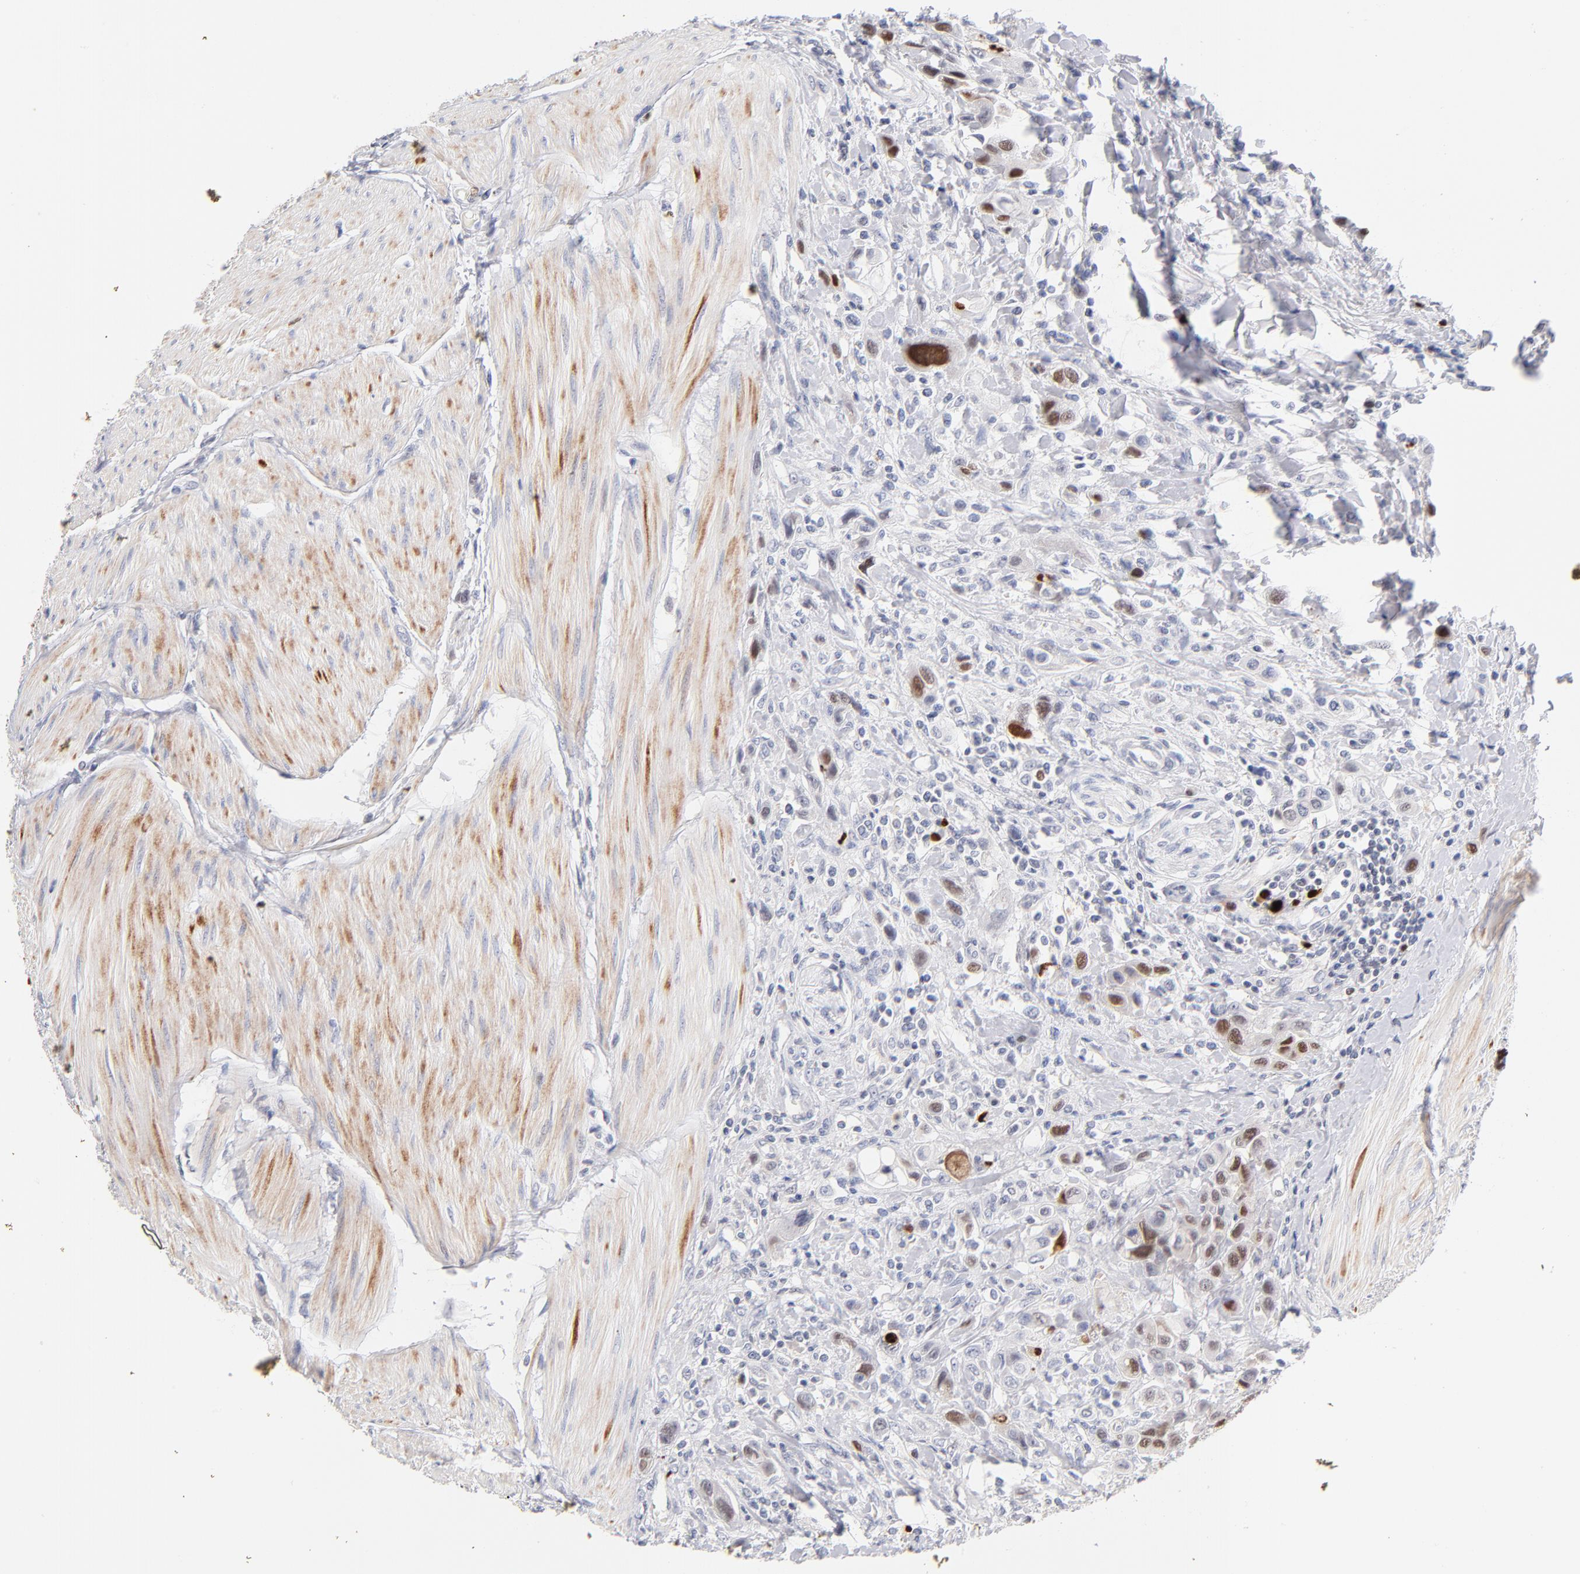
{"staining": {"intensity": "moderate", "quantity": "<25%", "location": "nuclear"}, "tissue": "urothelial cancer", "cell_type": "Tumor cells", "image_type": "cancer", "snomed": [{"axis": "morphology", "description": "Urothelial carcinoma, High grade"}, {"axis": "topography", "description": "Urinary bladder"}], "caption": "The photomicrograph exhibits a brown stain indicating the presence of a protein in the nuclear of tumor cells in urothelial carcinoma (high-grade).", "gene": "PARP1", "patient": {"sex": "male", "age": 50}}